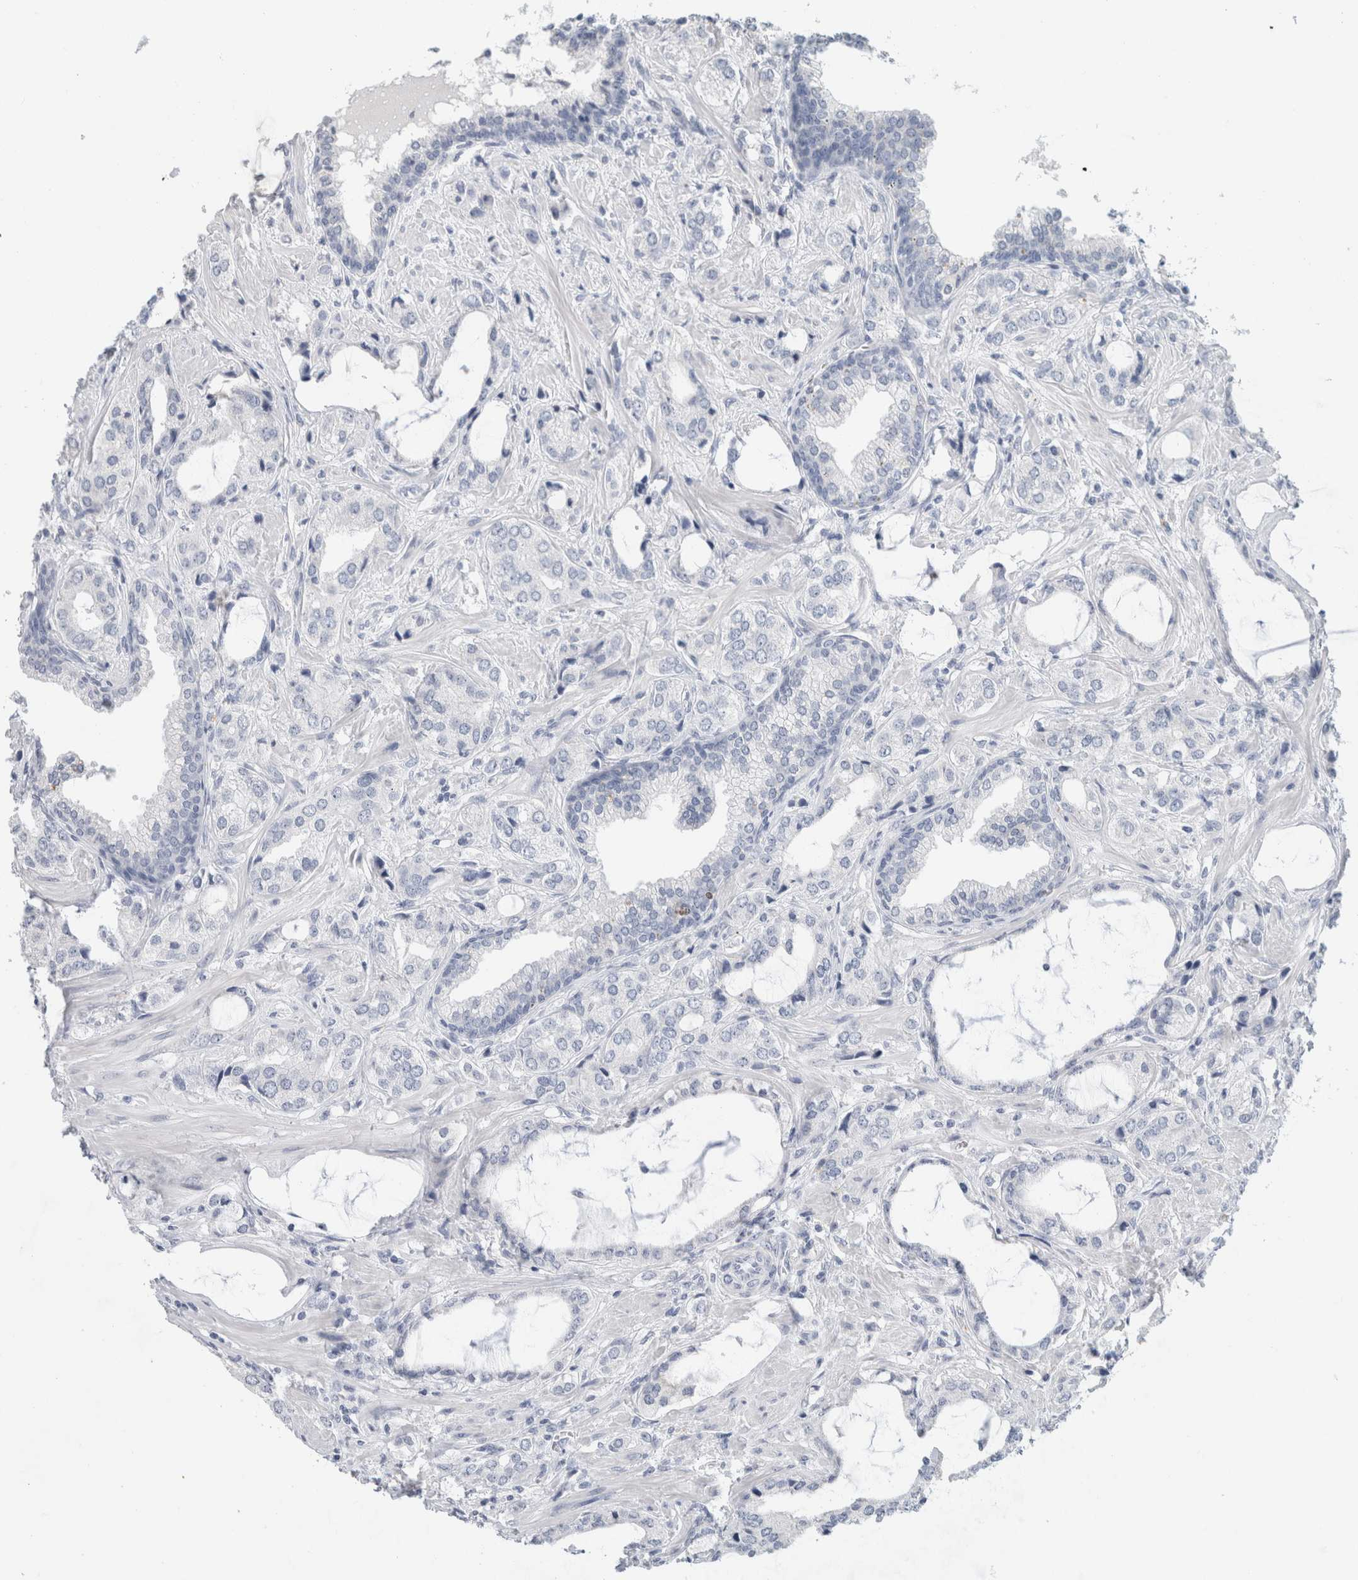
{"staining": {"intensity": "negative", "quantity": "none", "location": "none"}, "tissue": "prostate cancer", "cell_type": "Tumor cells", "image_type": "cancer", "snomed": [{"axis": "morphology", "description": "Adenocarcinoma, High grade"}, {"axis": "topography", "description": "Prostate"}], "caption": "Prostate cancer was stained to show a protein in brown. There is no significant positivity in tumor cells. (Brightfield microscopy of DAB IHC at high magnification).", "gene": "BCAN", "patient": {"sex": "male", "age": 66}}